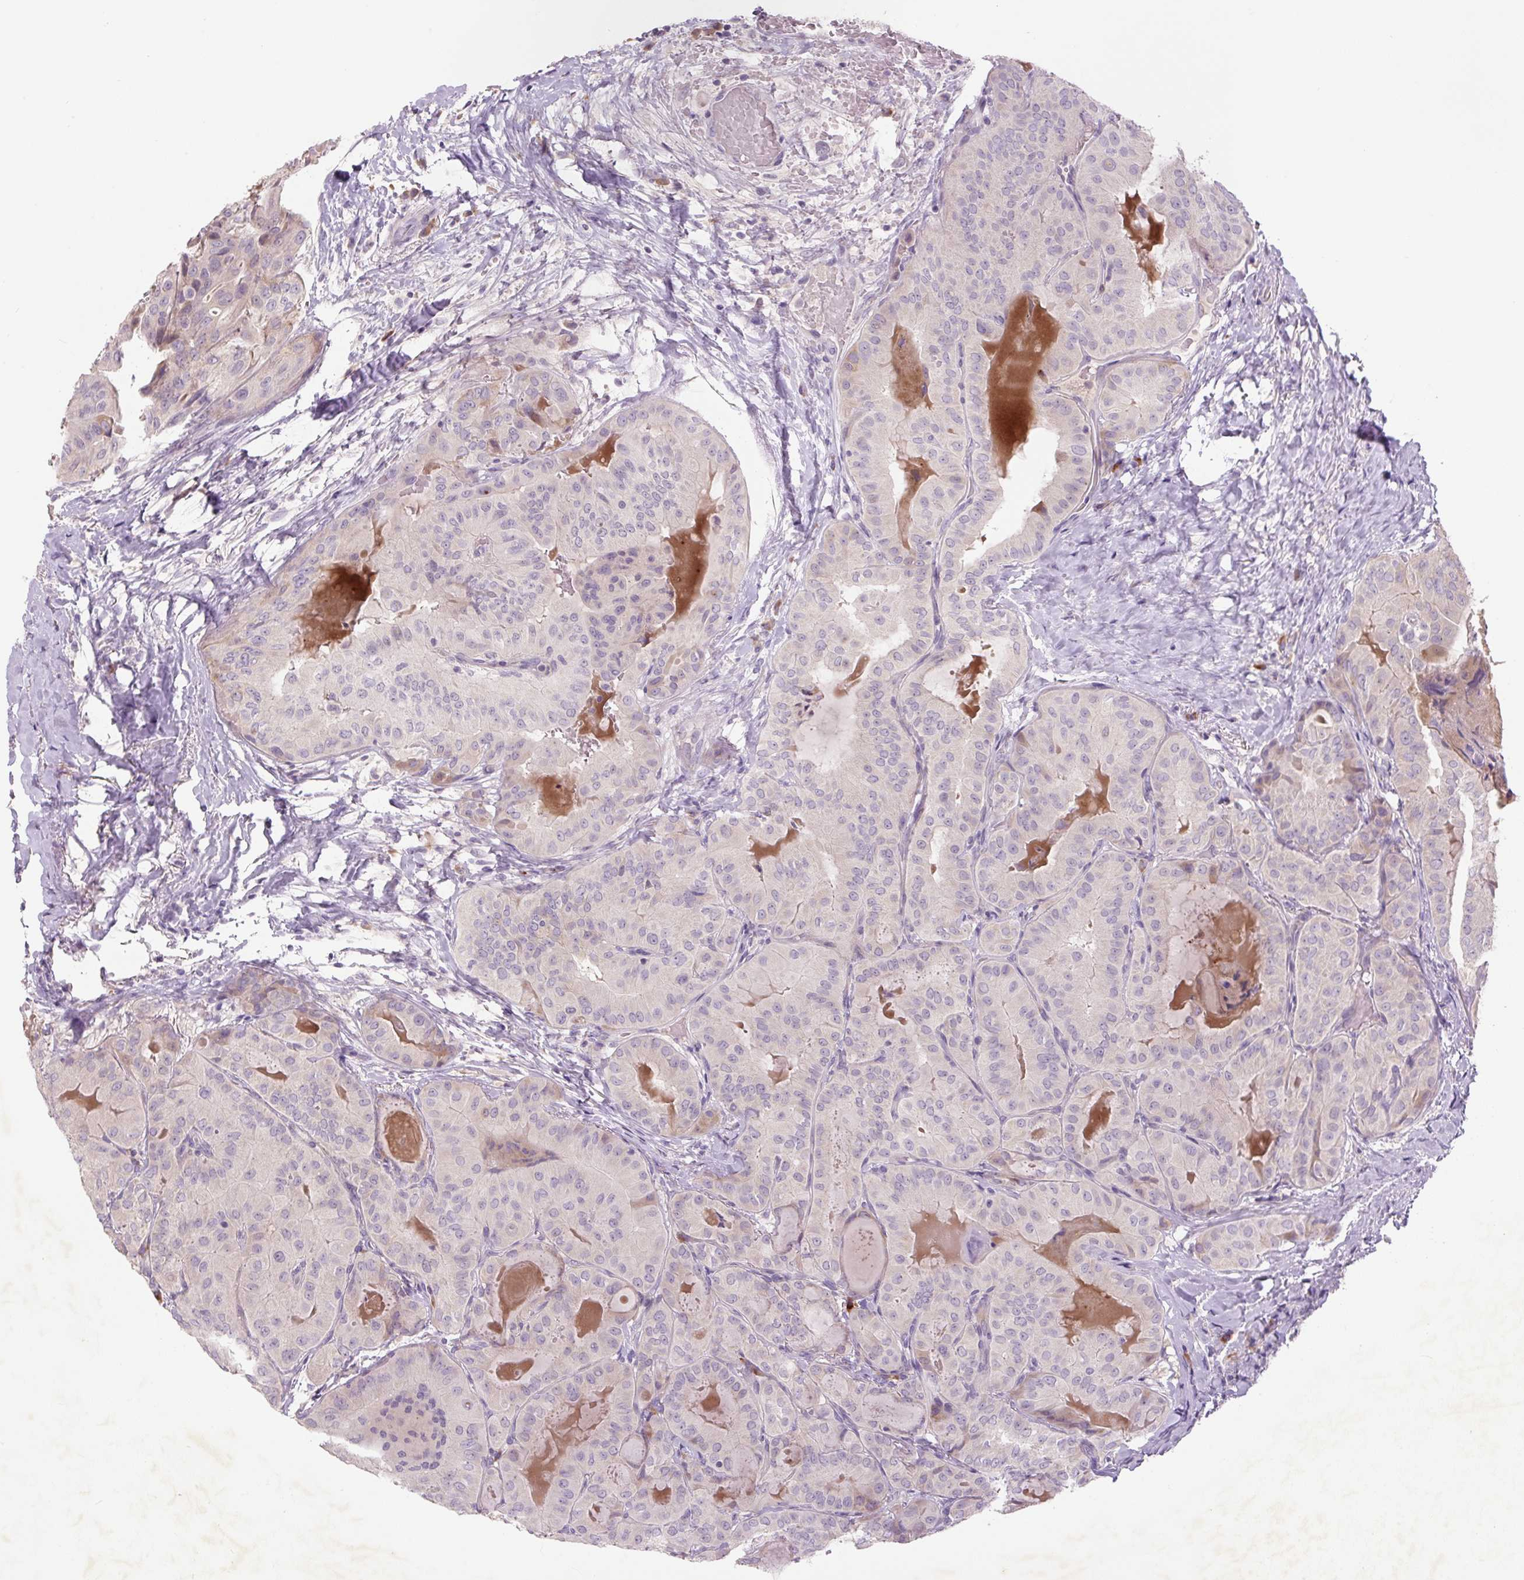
{"staining": {"intensity": "negative", "quantity": "none", "location": "none"}, "tissue": "thyroid cancer", "cell_type": "Tumor cells", "image_type": "cancer", "snomed": [{"axis": "morphology", "description": "Papillary adenocarcinoma, NOS"}, {"axis": "topography", "description": "Thyroid gland"}], "caption": "Photomicrograph shows no significant protein expression in tumor cells of thyroid papillary adenocarcinoma.", "gene": "TMEM100", "patient": {"sex": "female", "age": 68}}